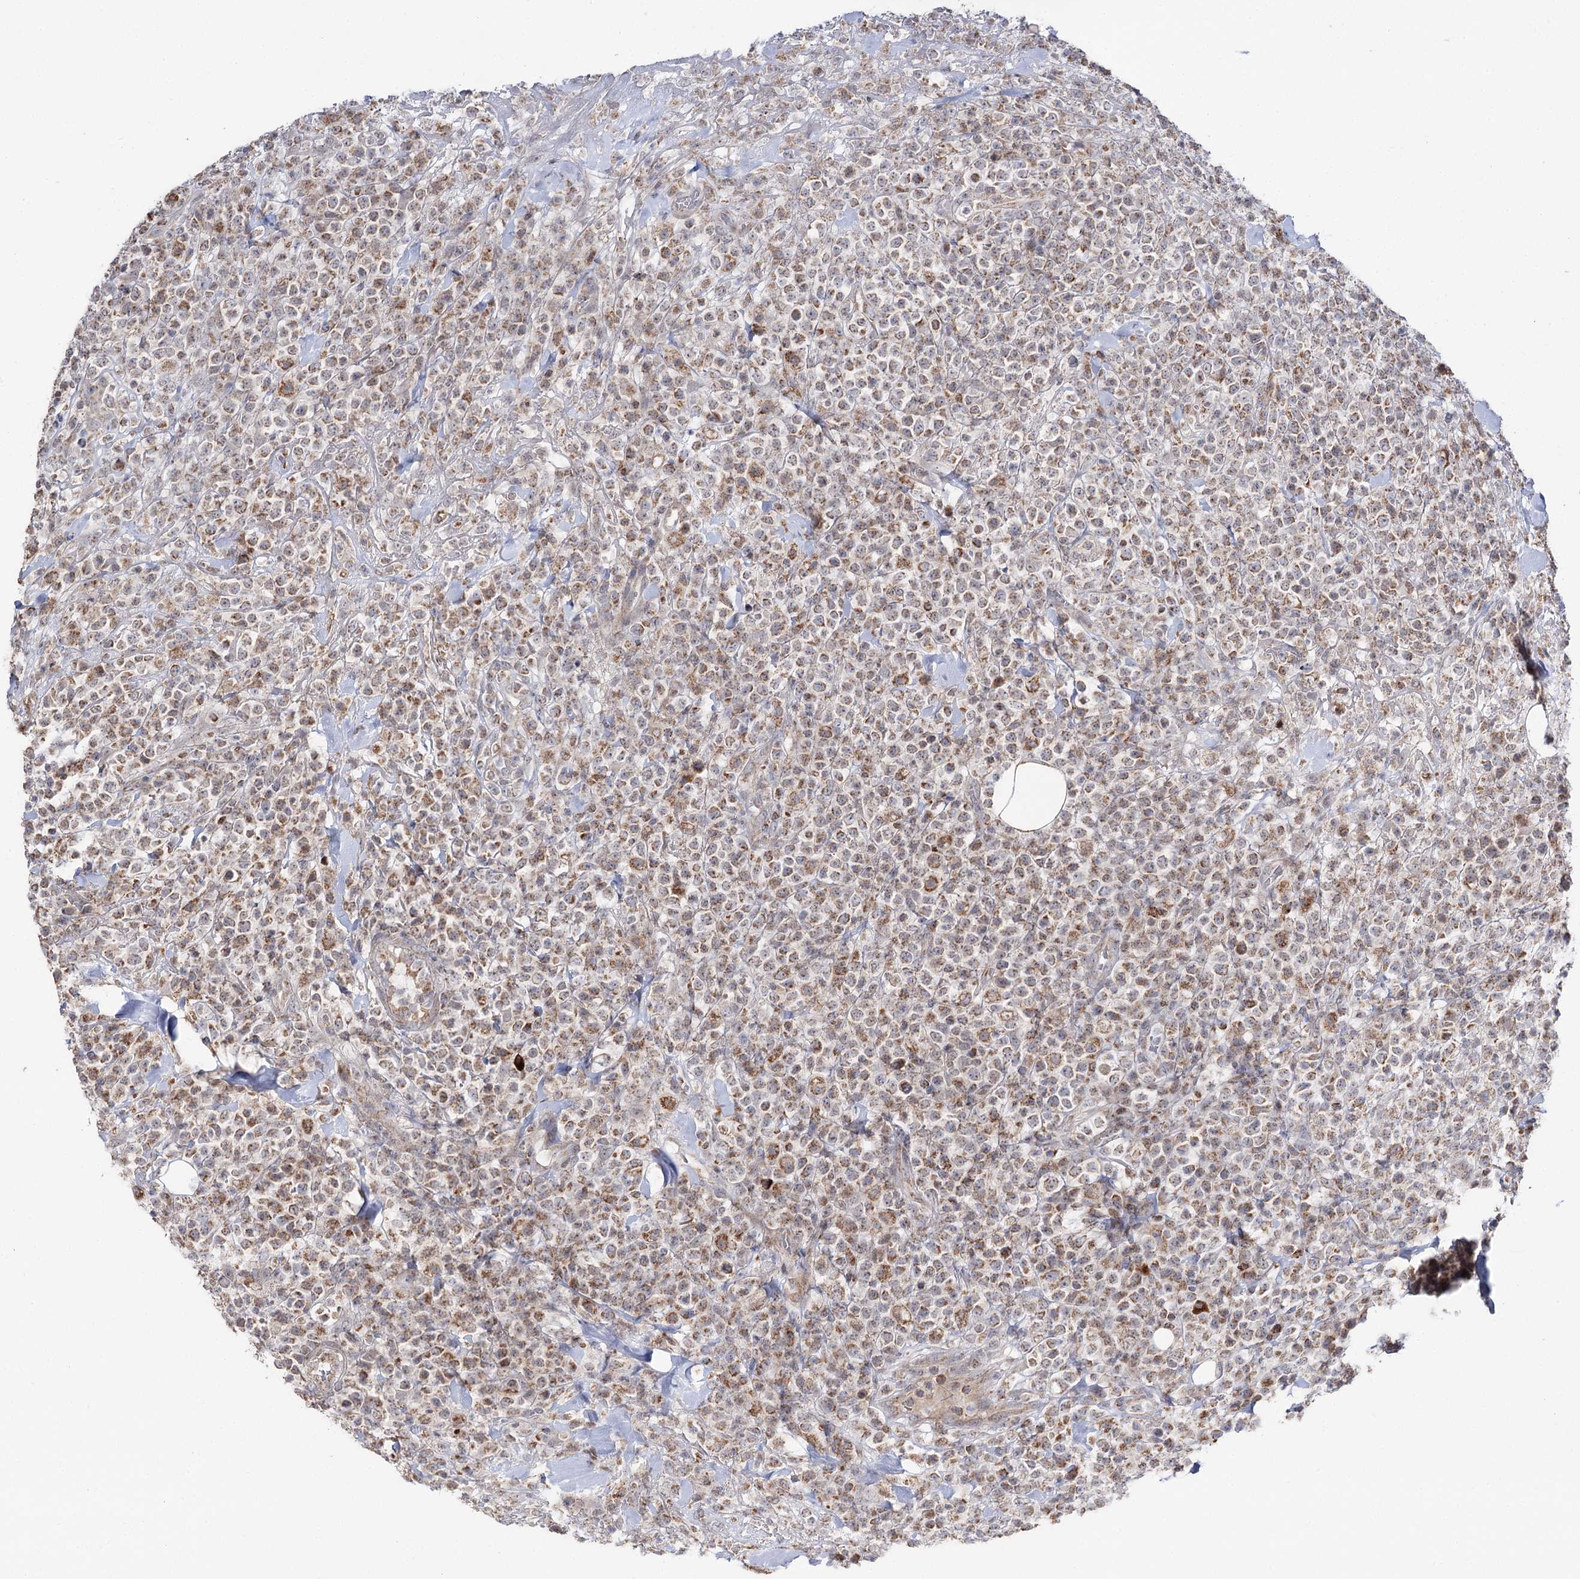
{"staining": {"intensity": "weak", "quantity": "25%-75%", "location": "cytoplasmic/membranous"}, "tissue": "lymphoma", "cell_type": "Tumor cells", "image_type": "cancer", "snomed": [{"axis": "morphology", "description": "Malignant lymphoma, non-Hodgkin's type, High grade"}, {"axis": "topography", "description": "Colon"}], "caption": "Malignant lymphoma, non-Hodgkin's type (high-grade) stained for a protein (brown) shows weak cytoplasmic/membranous positive staining in approximately 25%-75% of tumor cells.", "gene": "CBR4", "patient": {"sex": "female", "age": 53}}